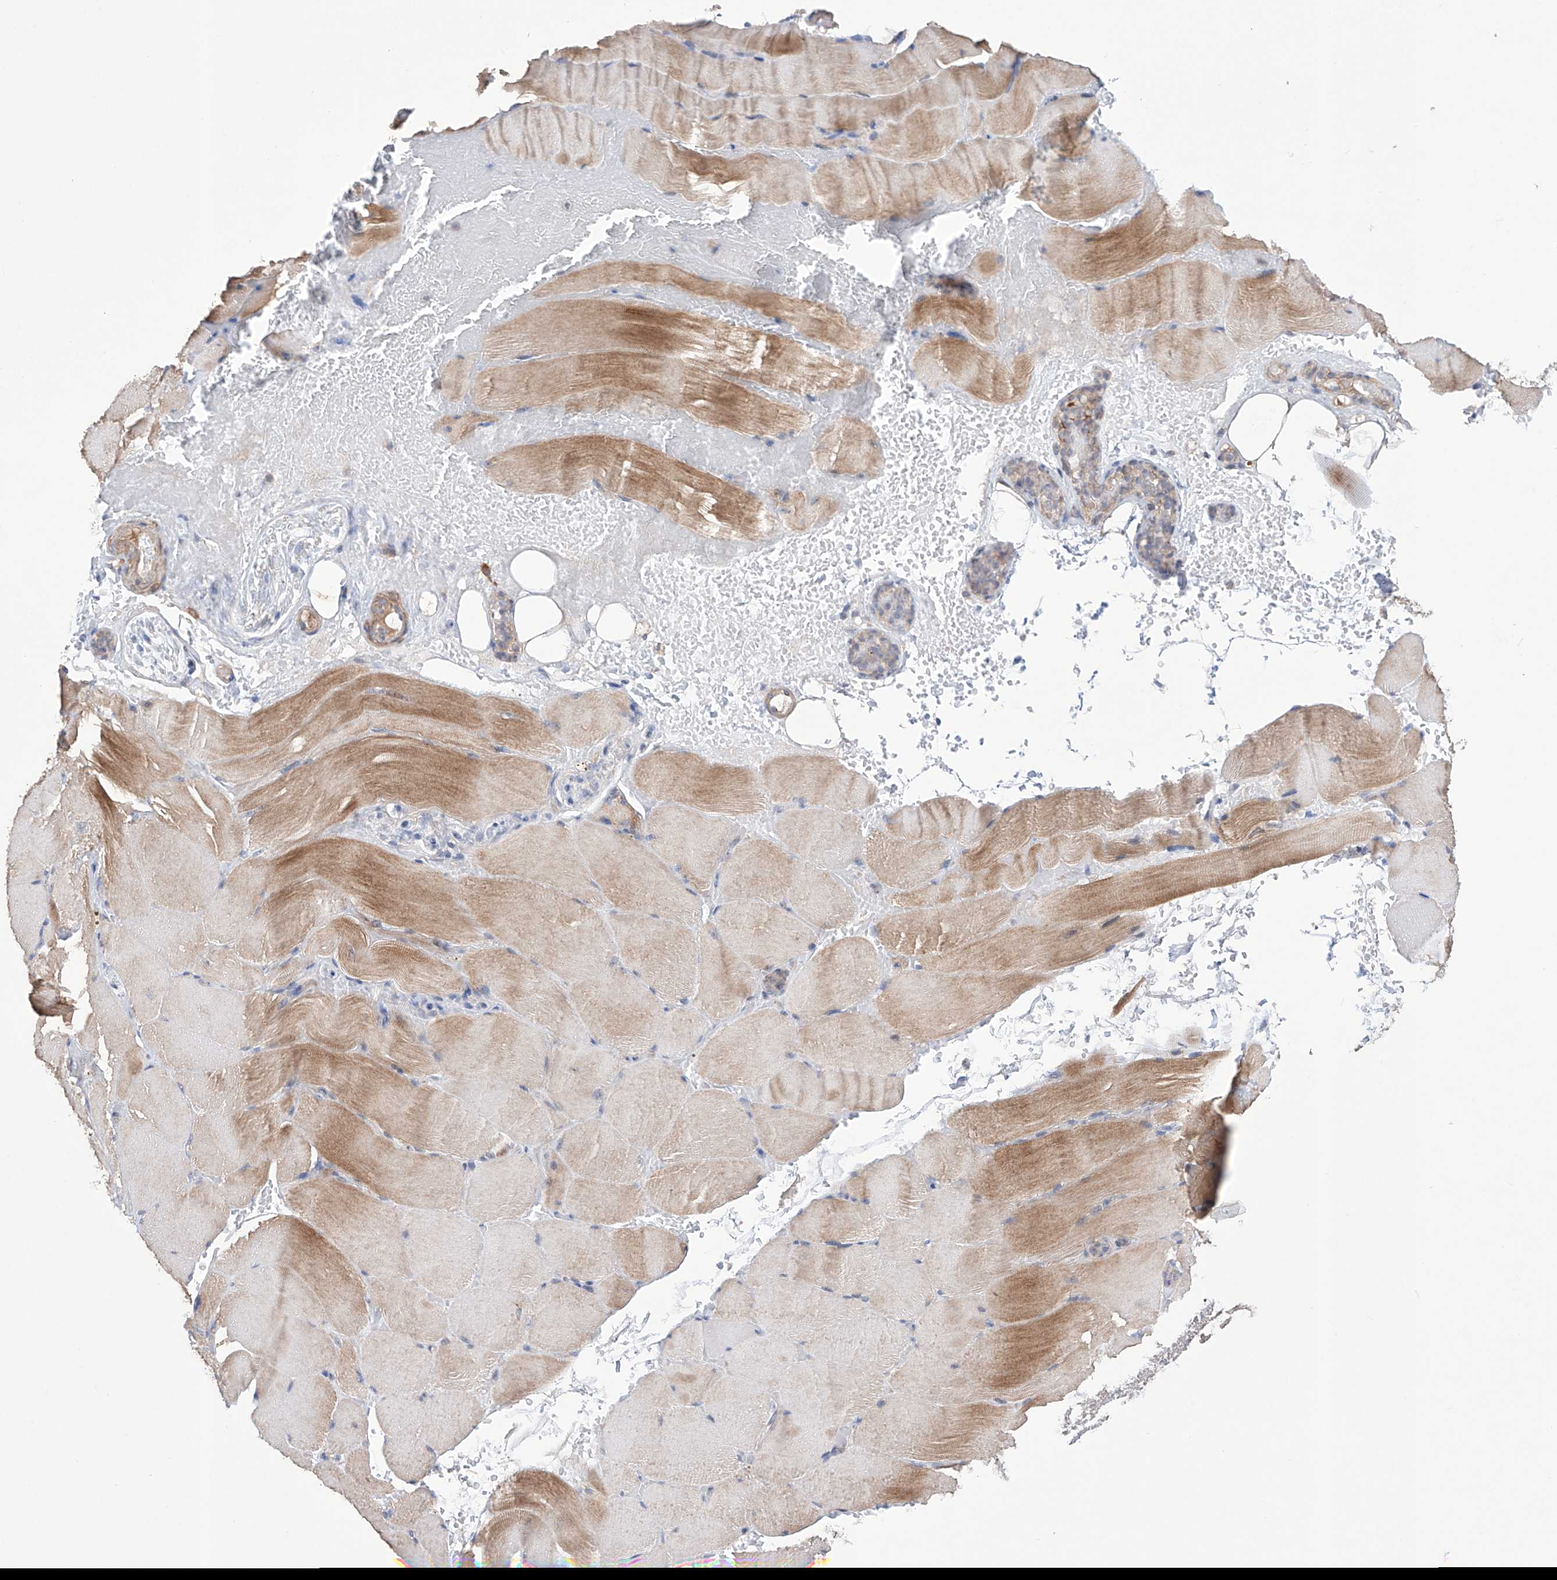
{"staining": {"intensity": "moderate", "quantity": "<25%", "location": "cytoplasmic/membranous"}, "tissue": "skeletal muscle", "cell_type": "Myocytes", "image_type": "normal", "snomed": [{"axis": "morphology", "description": "Normal tissue, NOS"}, {"axis": "topography", "description": "Skeletal muscle"}, {"axis": "topography", "description": "Parathyroid gland"}], "caption": "This is an image of immunohistochemistry (IHC) staining of benign skeletal muscle, which shows moderate positivity in the cytoplasmic/membranous of myocytes.", "gene": "AFG1L", "patient": {"sex": "female", "age": 37}}